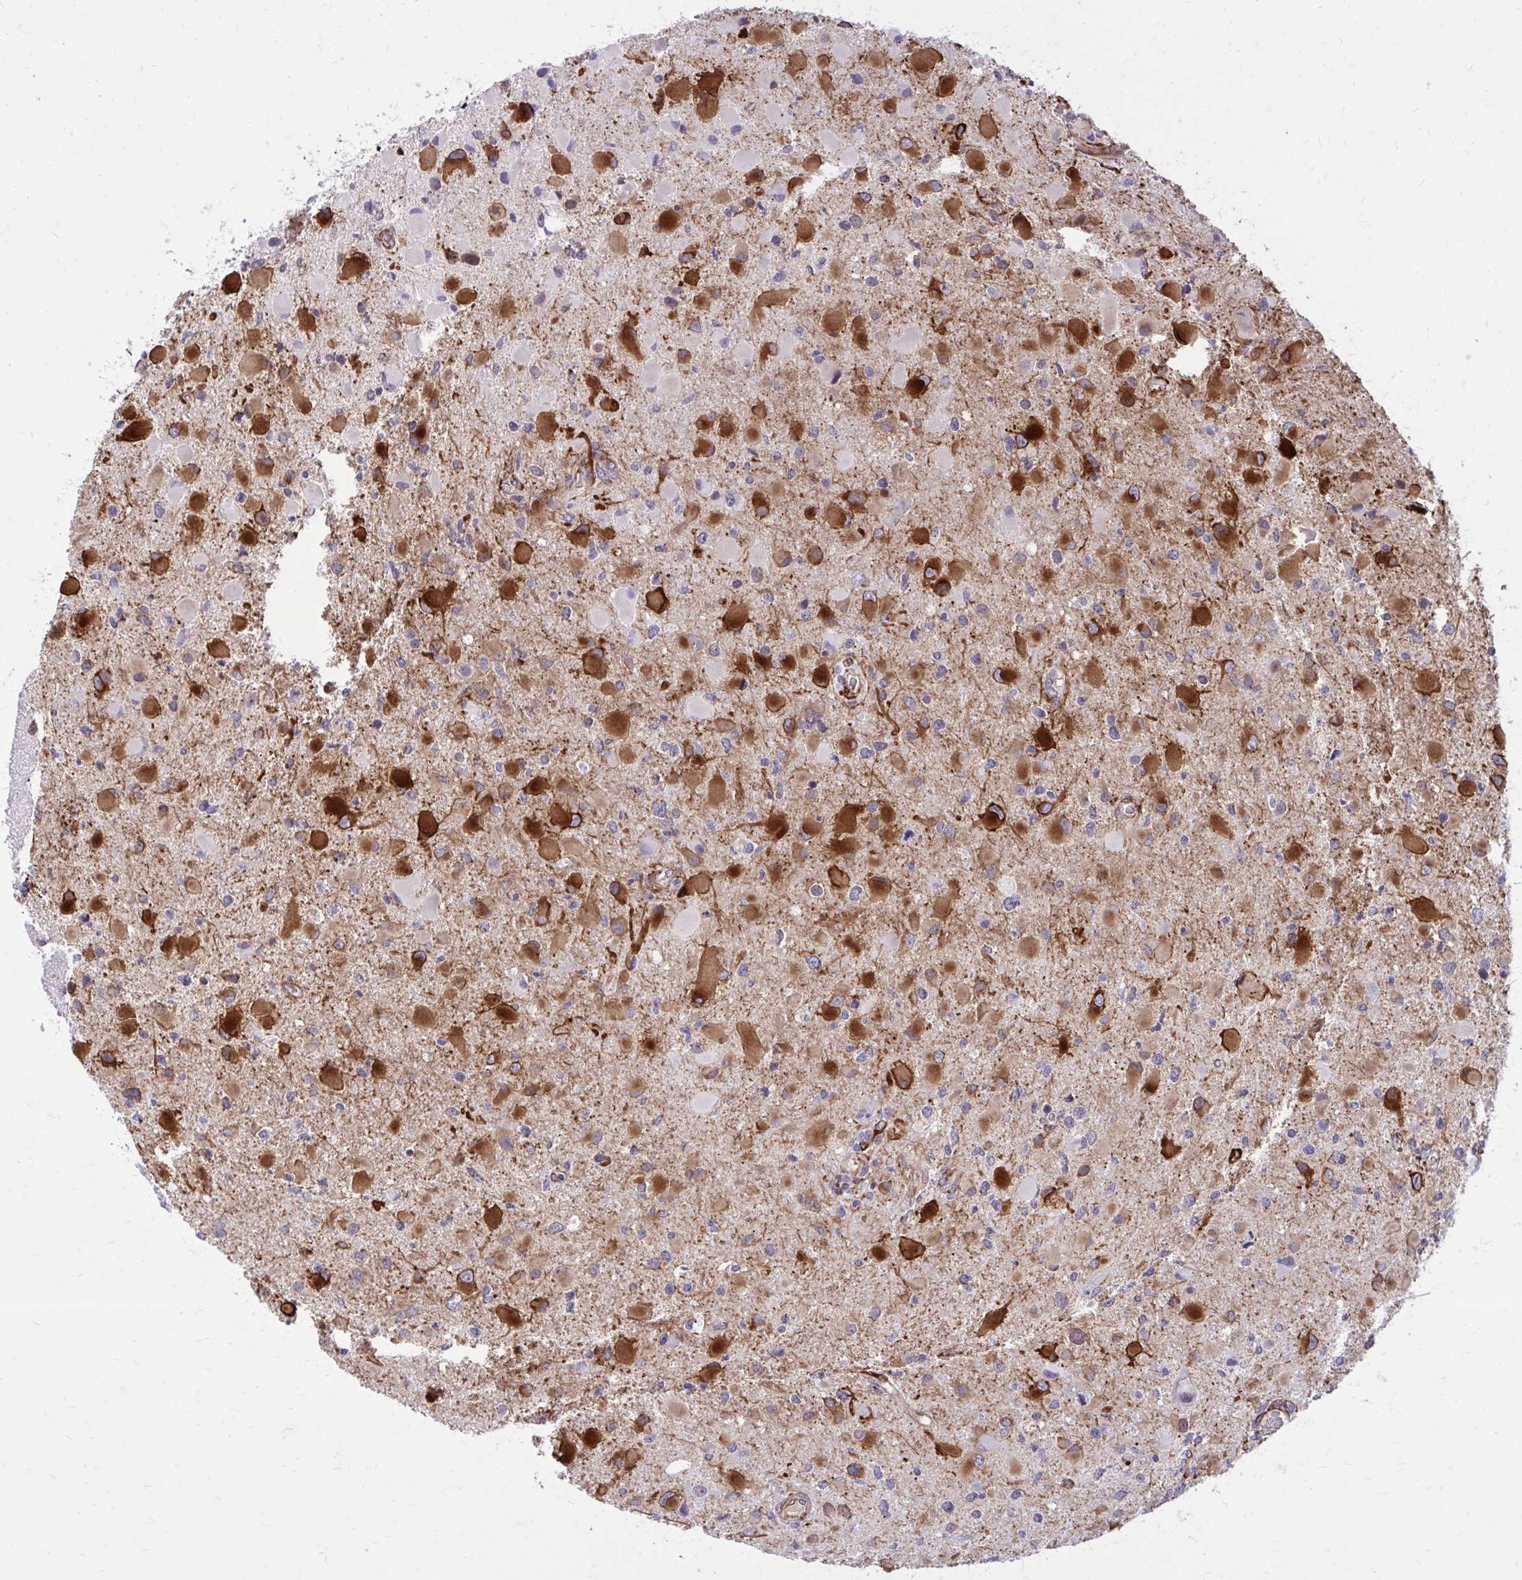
{"staining": {"intensity": "strong", "quantity": "25%-75%", "location": "cytoplasmic/membranous"}, "tissue": "glioma", "cell_type": "Tumor cells", "image_type": "cancer", "snomed": [{"axis": "morphology", "description": "Glioma, malignant, Low grade"}, {"axis": "topography", "description": "Brain"}], "caption": "IHC (DAB) staining of malignant glioma (low-grade) demonstrates strong cytoplasmic/membranous protein positivity in approximately 25%-75% of tumor cells.", "gene": "BEND5", "patient": {"sex": "female", "age": 32}}